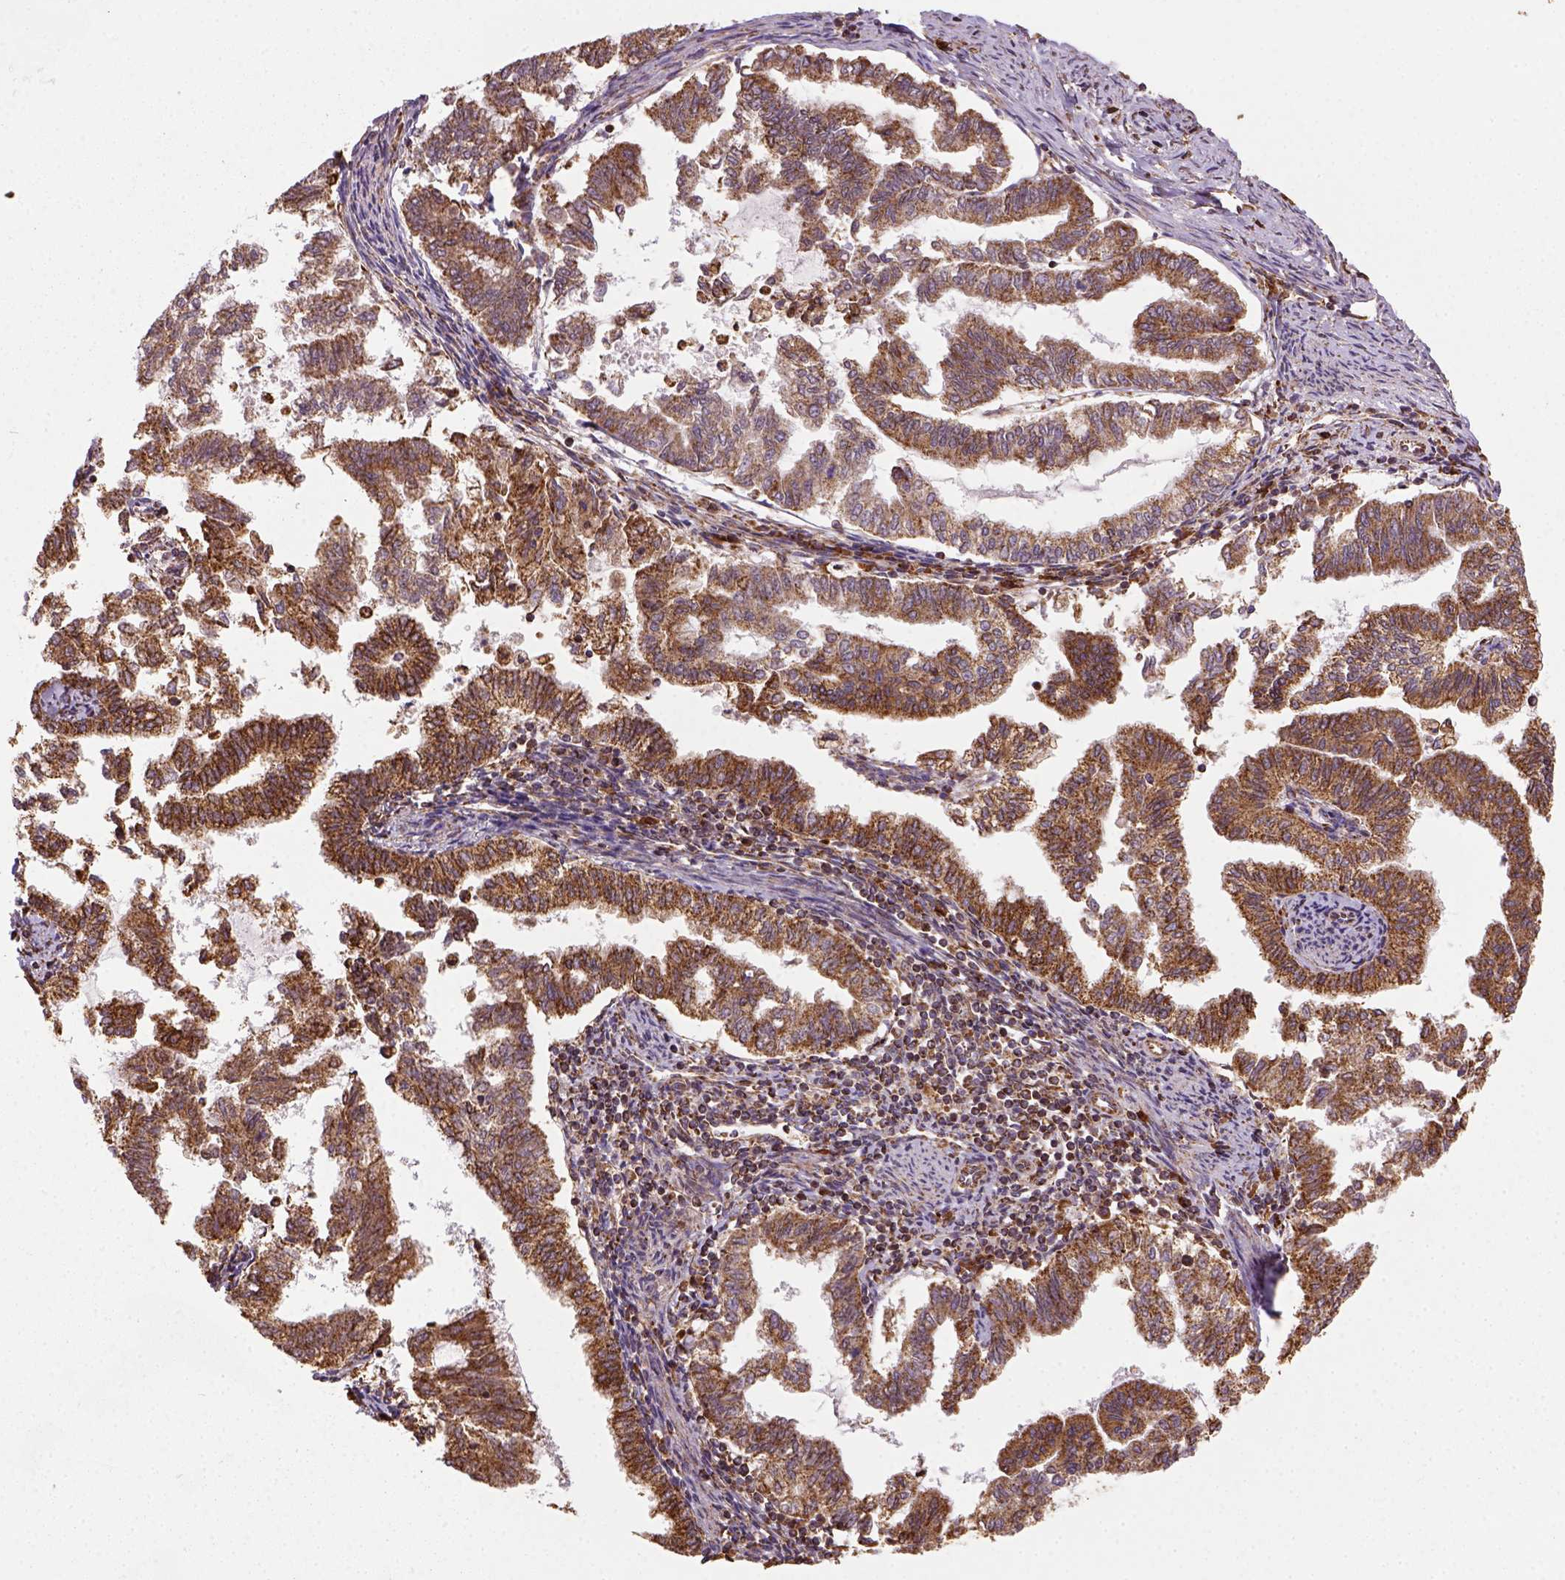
{"staining": {"intensity": "moderate", "quantity": ">75%", "location": "cytoplasmic/membranous"}, "tissue": "endometrial cancer", "cell_type": "Tumor cells", "image_type": "cancer", "snomed": [{"axis": "morphology", "description": "Adenocarcinoma, NOS"}, {"axis": "topography", "description": "Endometrium"}], "caption": "Immunohistochemical staining of human adenocarcinoma (endometrial) reveals medium levels of moderate cytoplasmic/membranous expression in about >75% of tumor cells.", "gene": "MAPK8IP3", "patient": {"sex": "female", "age": 79}}